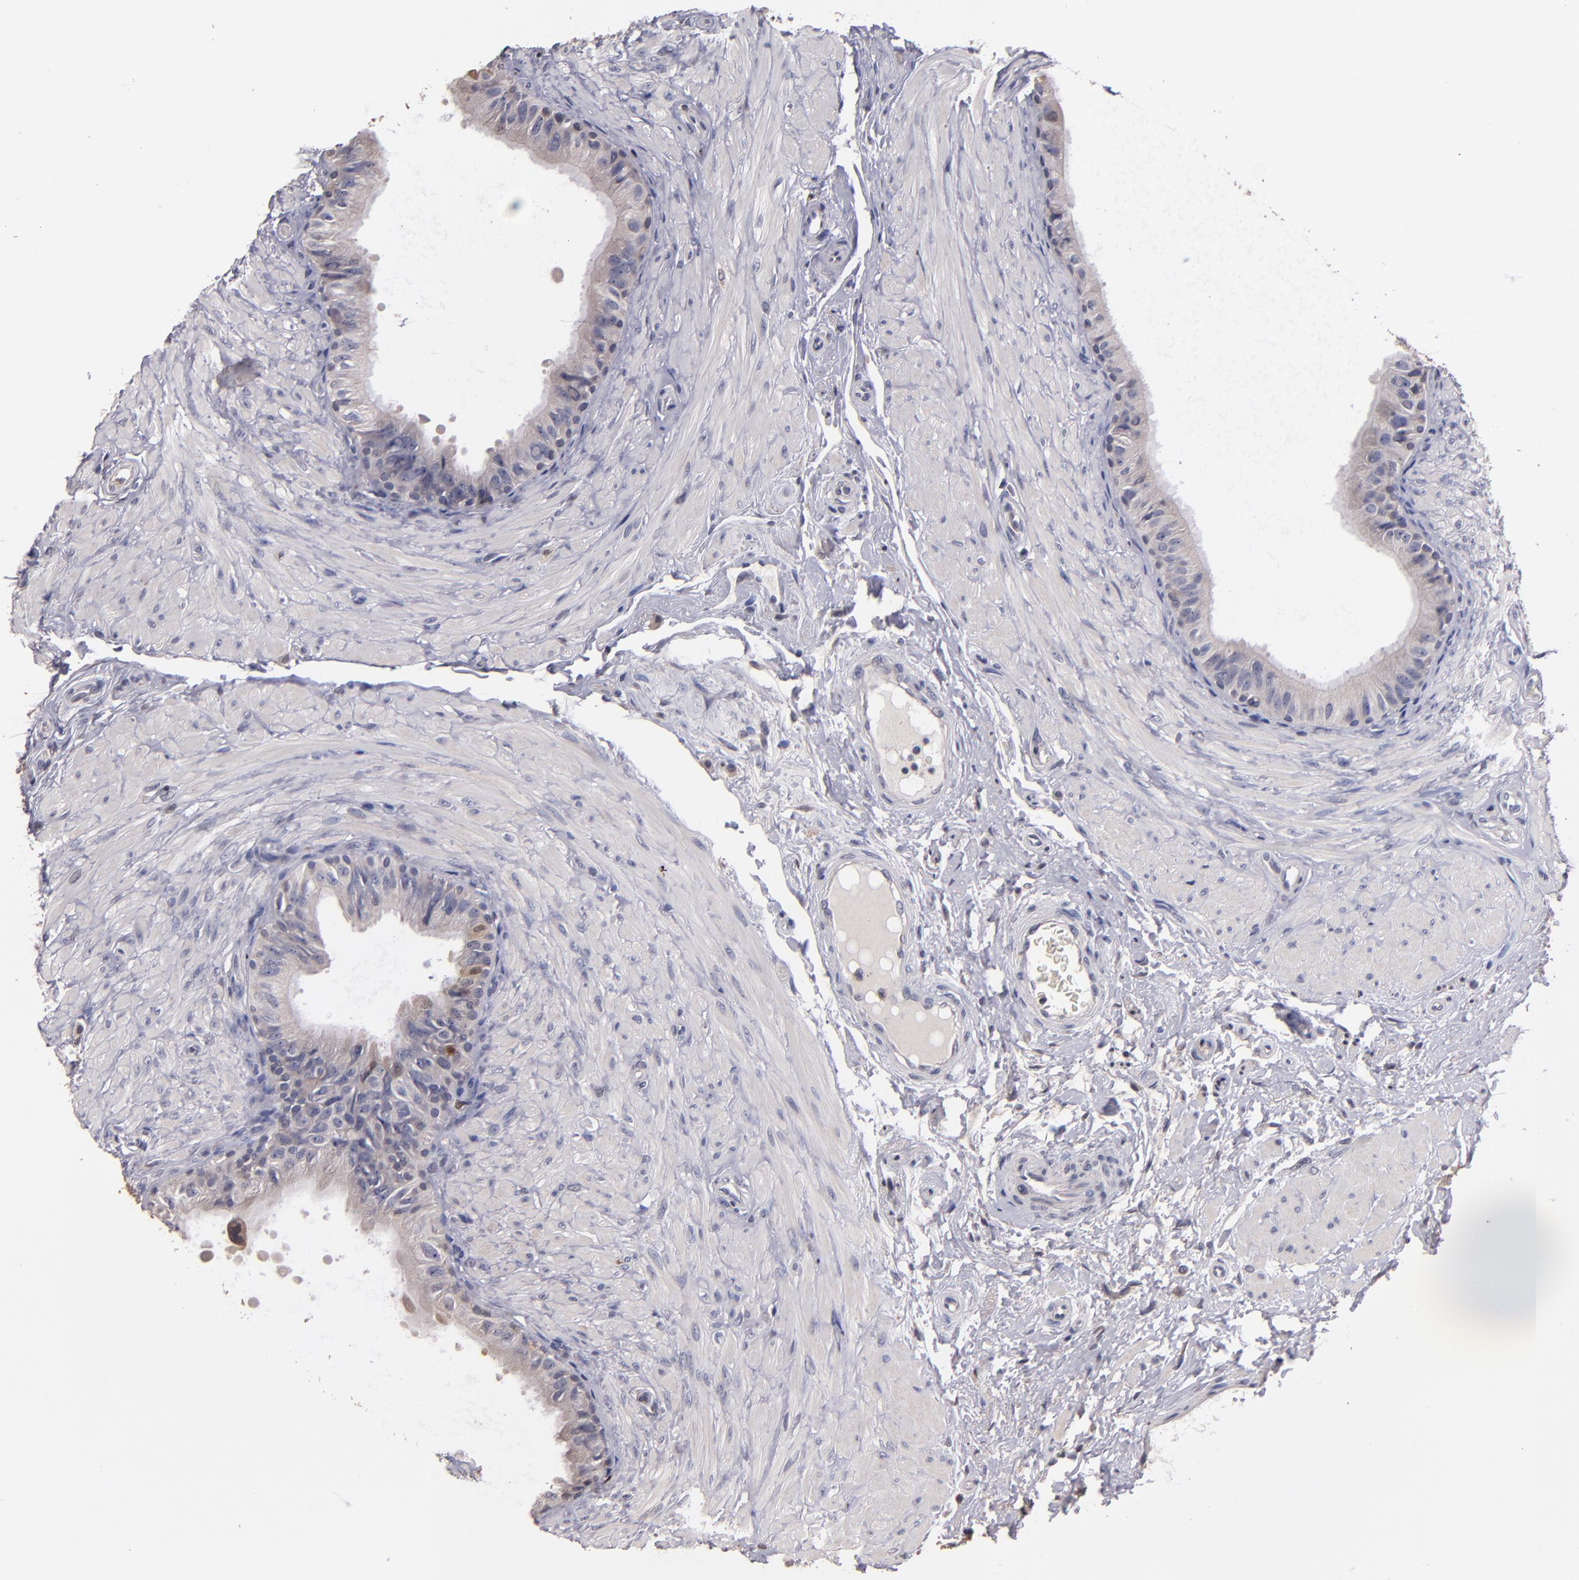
{"staining": {"intensity": "moderate", "quantity": "<25%", "location": "cytoplasmic/membranous,nuclear"}, "tissue": "epididymis", "cell_type": "Glandular cells", "image_type": "normal", "snomed": [{"axis": "morphology", "description": "Normal tissue, NOS"}, {"axis": "topography", "description": "Epididymis"}], "caption": "DAB (3,3'-diaminobenzidine) immunohistochemical staining of normal human epididymis shows moderate cytoplasmic/membranous,nuclear protein expression in about <25% of glandular cells. Immunohistochemistry (ihc) stains the protein of interest in brown and the nuclei are stained blue.", "gene": "S100A1", "patient": {"sex": "male", "age": 68}}